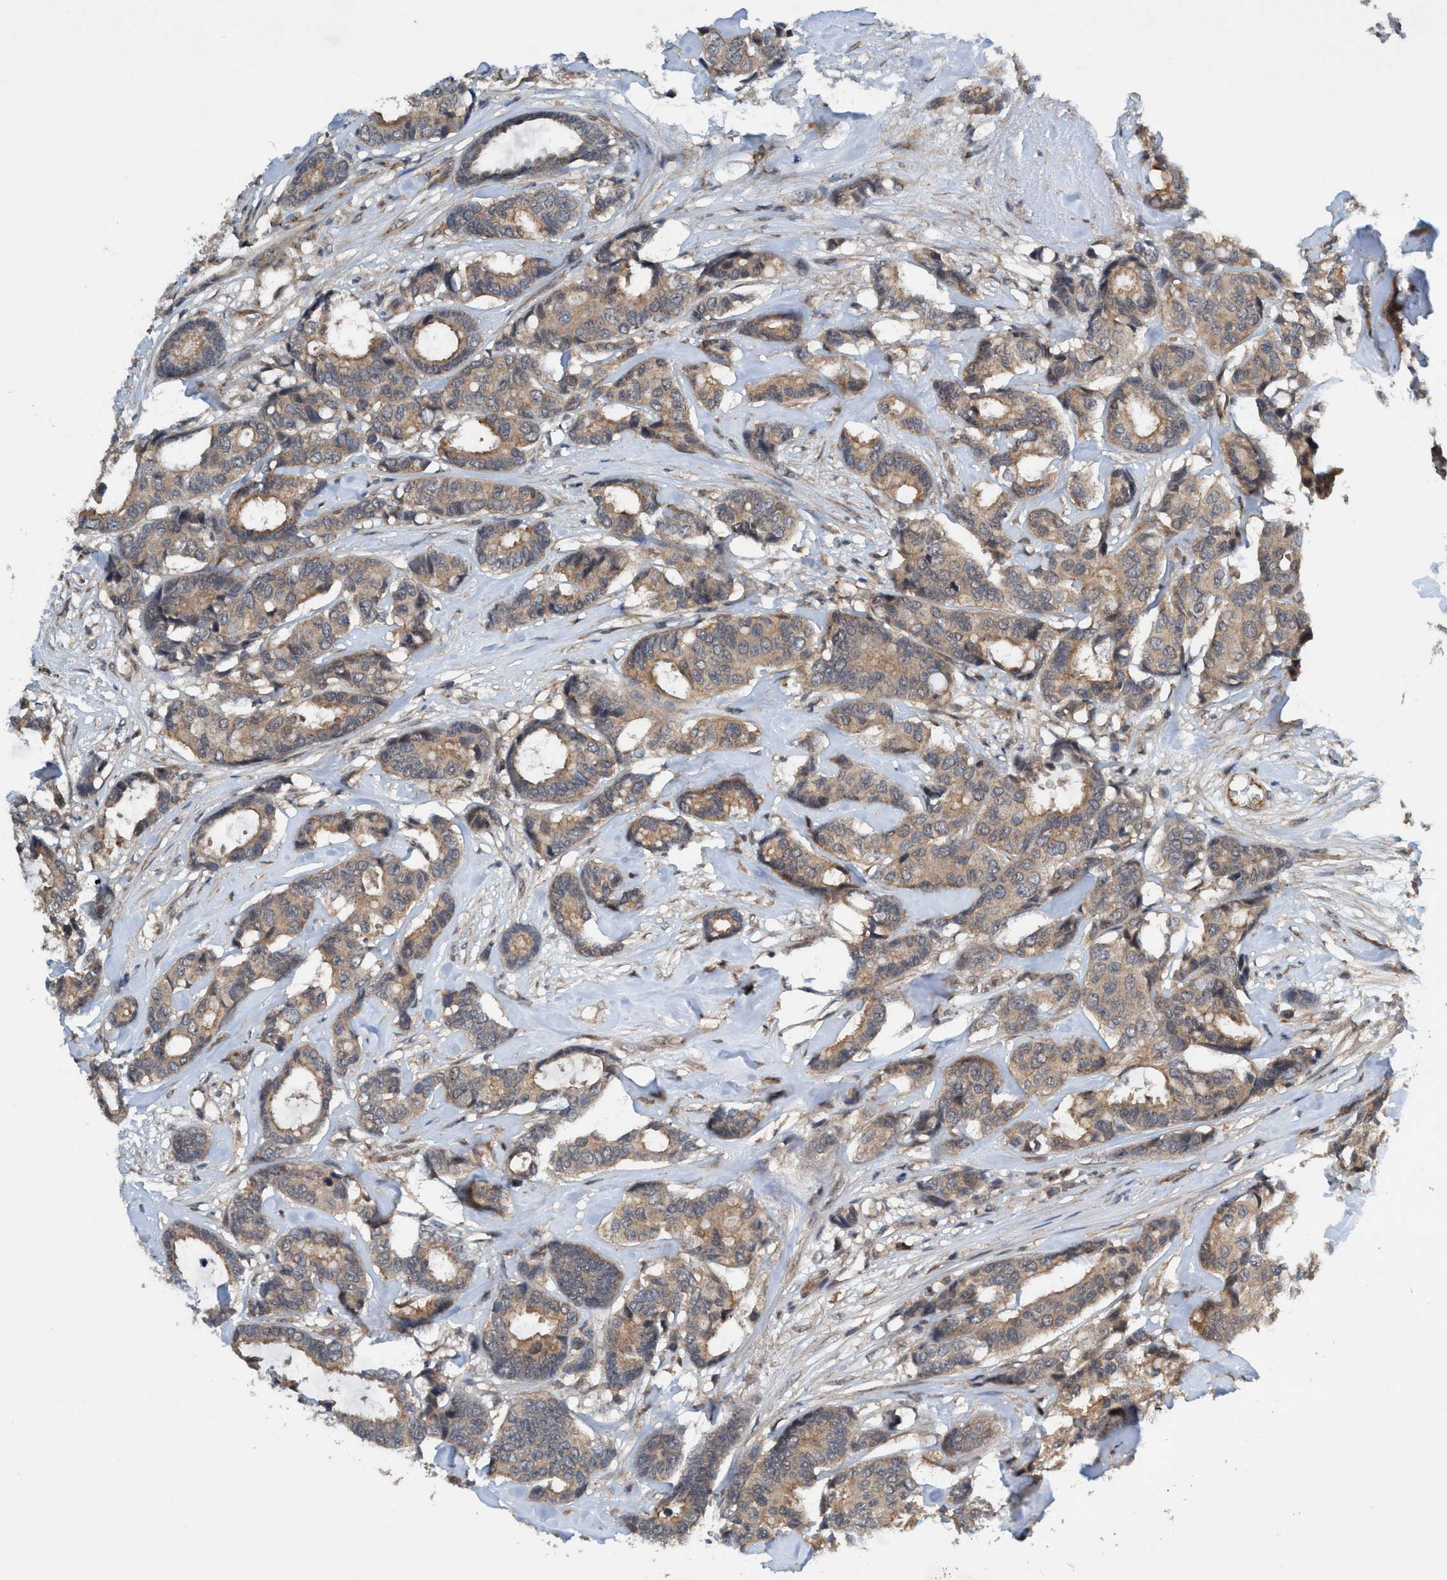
{"staining": {"intensity": "weak", "quantity": ">75%", "location": "cytoplasmic/membranous"}, "tissue": "breast cancer", "cell_type": "Tumor cells", "image_type": "cancer", "snomed": [{"axis": "morphology", "description": "Duct carcinoma"}, {"axis": "topography", "description": "Breast"}], "caption": "High-power microscopy captured an IHC micrograph of breast intraductal carcinoma, revealing weak cytoplasmic/membranous expression in about >75% of tumor cells. The staining is performed using DAB brown chromogen to label protein expression. The nuclei are counter-stained blue using hematoxylin.", "gene": "TRIM65", "patient": {"sex": "female", "age": 87}}